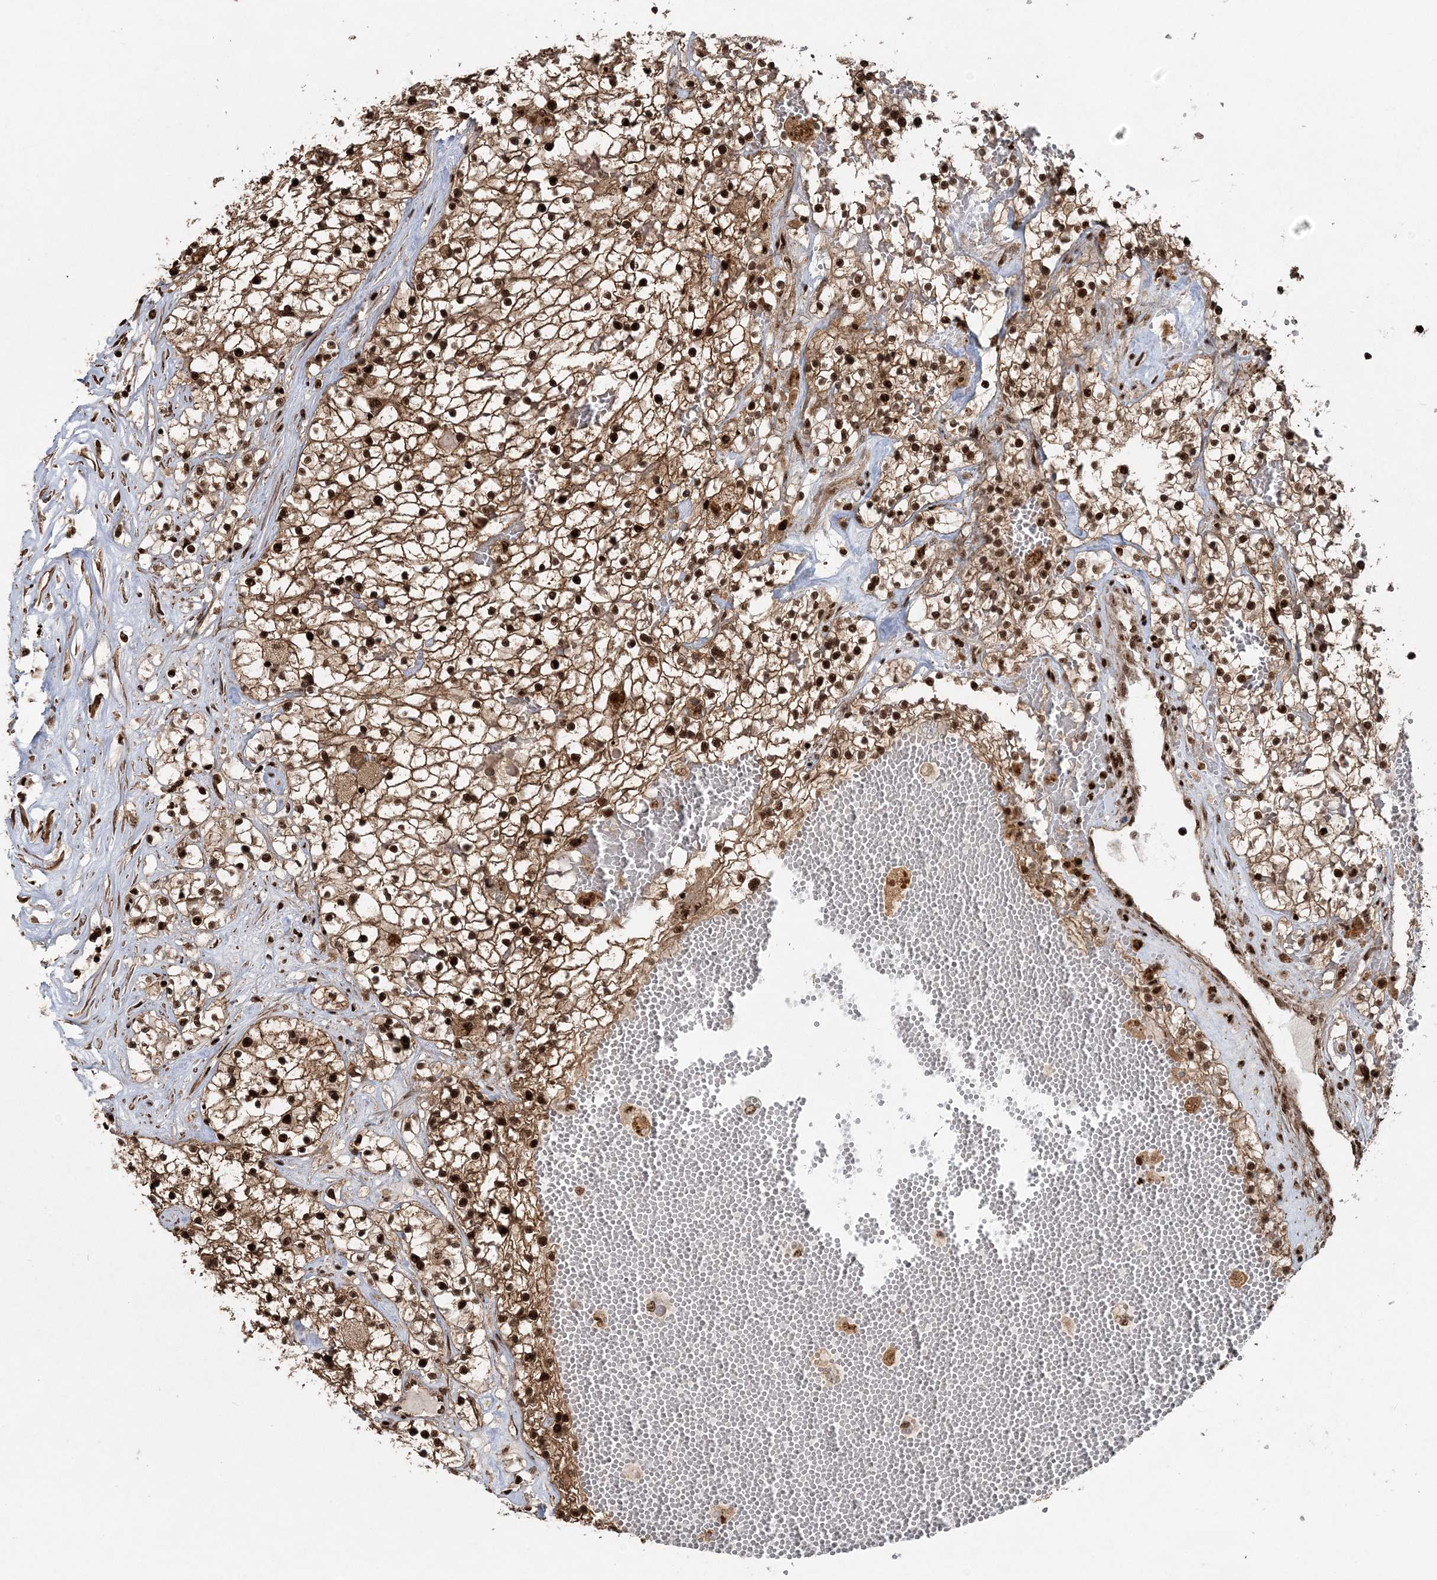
{"staining": {"intensity": "strong", "quantity": ">75%", "location": "cytoplasmic/membranous,nuclear"}, "tissue": "renal cancer", "cell_type": "Tumor cells", "image_type": "cancer", "snomed": [{"axis": "morphology", "description": "Normal tissue, NOS"}, {"axis": "morphology", "description": "Adenocarcinoma, NOS"}, {"axis": "topography", "description": "Kidney"}], "caption": "The micrograph reveals staining of renal adenocarcinoma, revealing strong cytoplasmic/membranous and nuclear protein positivity (brown color) within tumor cells. (Brightfield microscopy of DAB IHC at high magnification).", "gene": "EXOSC8", "patient": {"sex": "male", "age": 68}}